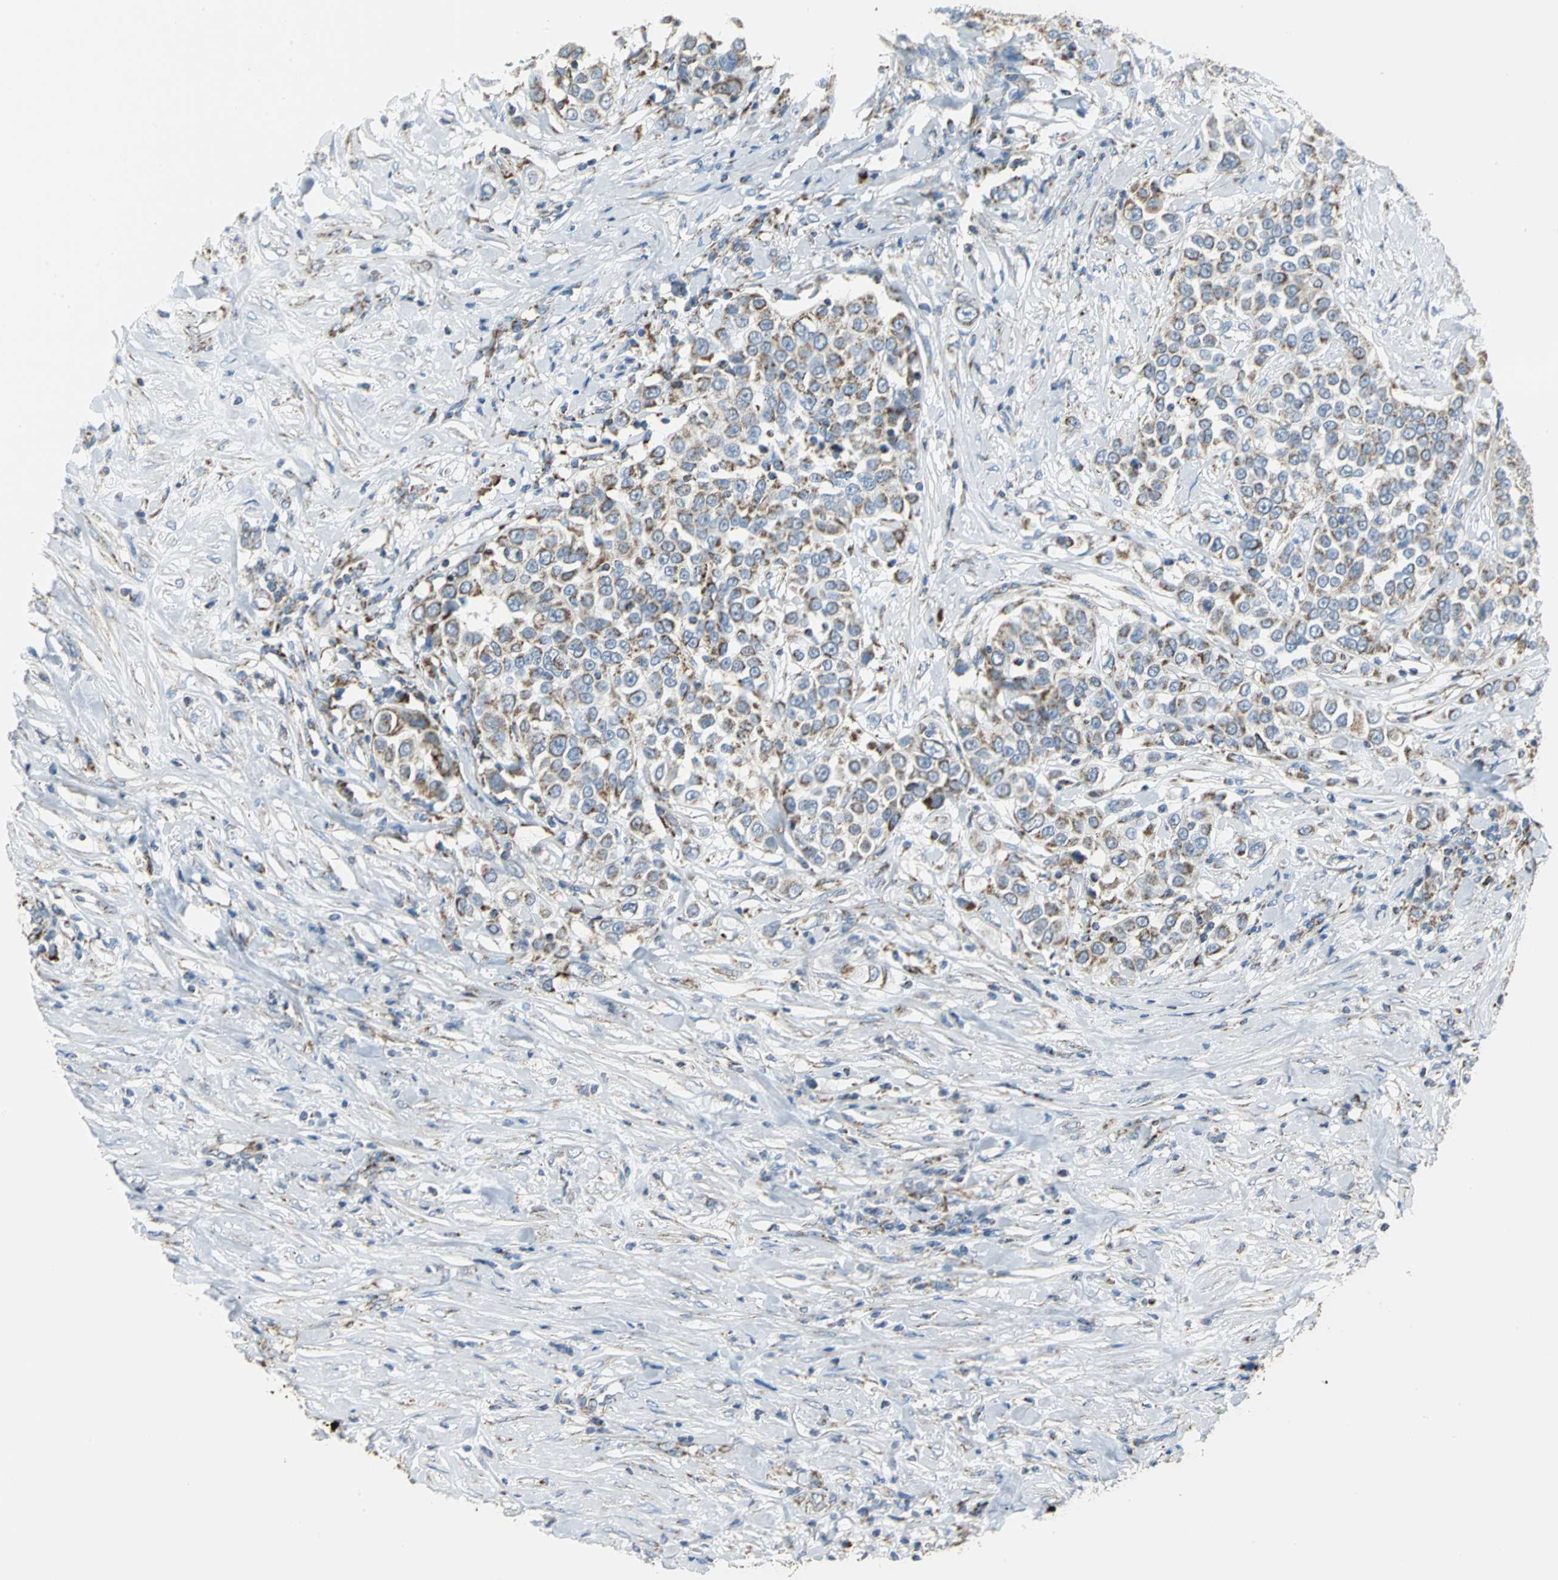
{"staining": {"intensity": "moderate", "quantity": "25%-75%", "location": "cytoplasmic/membranous"}, "tissue": "urothelial cancer", "cell_type": "Tumor cells", "image_type": "cancer", "snomed": [{"axis": "morphology", "description": "Urothelial carcinoma, High grade"}, {"axis": "topography", "description": "Urinary bladder"}], "caption": "A high-resolution photomicrograph shows immunohistochemistry (IHC) staining of urothelial cancer, which displays moderate cytoplasmic/membranous expression in approximately 25%-75% of tumor cells. The protein of interest is shown in brown color, while the nuclei are stained blue.", "gene": "NTRK1", "patient": {"sex": "female", "age": 80}}